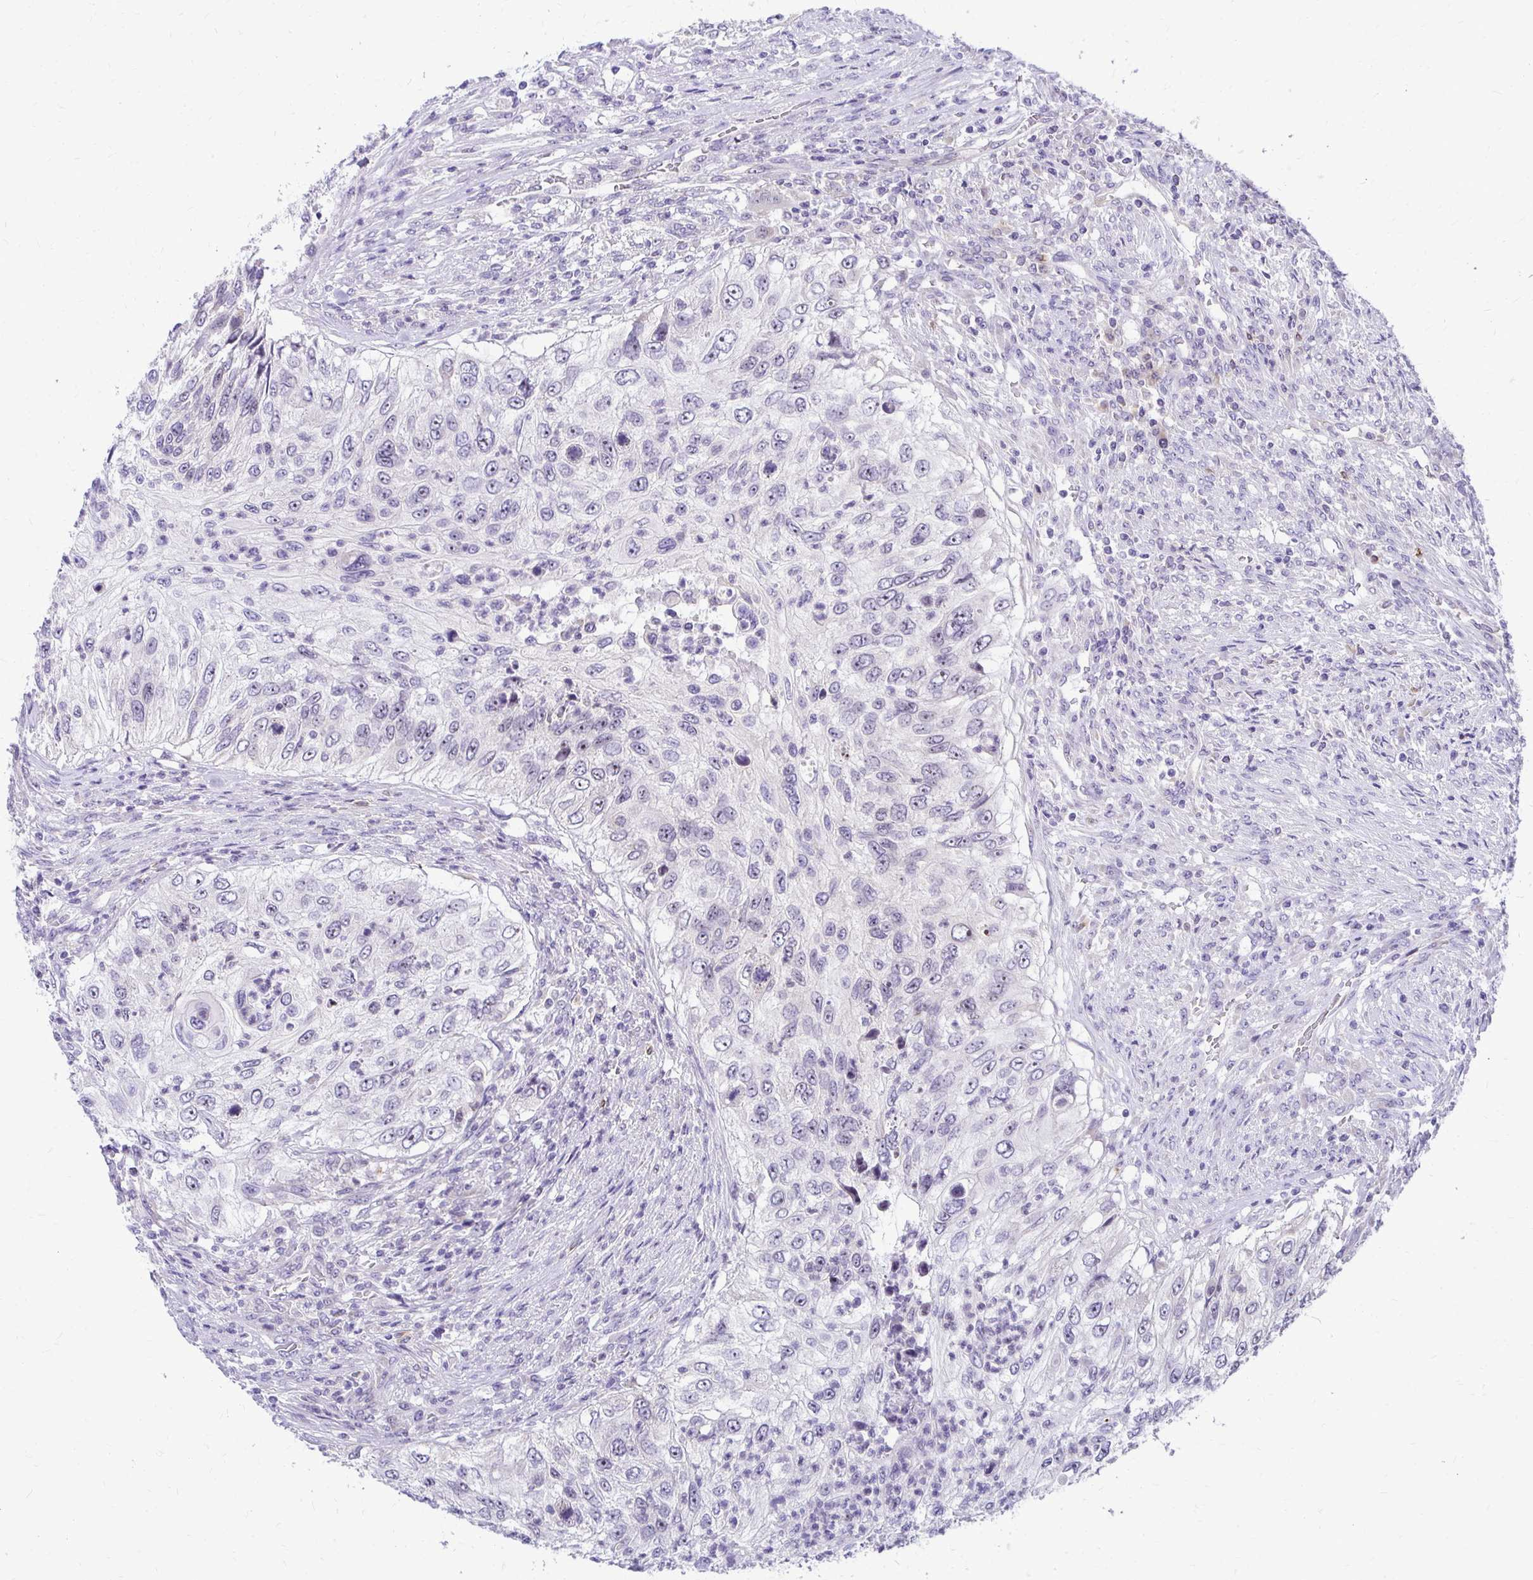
{"staining": {"intensity": "negative", "quantity": "none", "location": "none"}, "tissue": "urothelial cancer", "cell_type": "Tumor cells", "image_type": "cancer", "snomed": [{"axis": "morphology", "description": "Urothelial carcinoma, High grade"}, {"axis": "topography", "description": "Urinary bladder"}], "caption": "Histopathology image shows no protein positivity in tumor cells of urothelial cancer tissue. (Brightfield microscopy of DAB (3,3'-diaminobenzidine) immunohistochemistry (IHC) at high magnification).", "gene": "NIFK", "patient": {"sex": "female", "age": 60}}